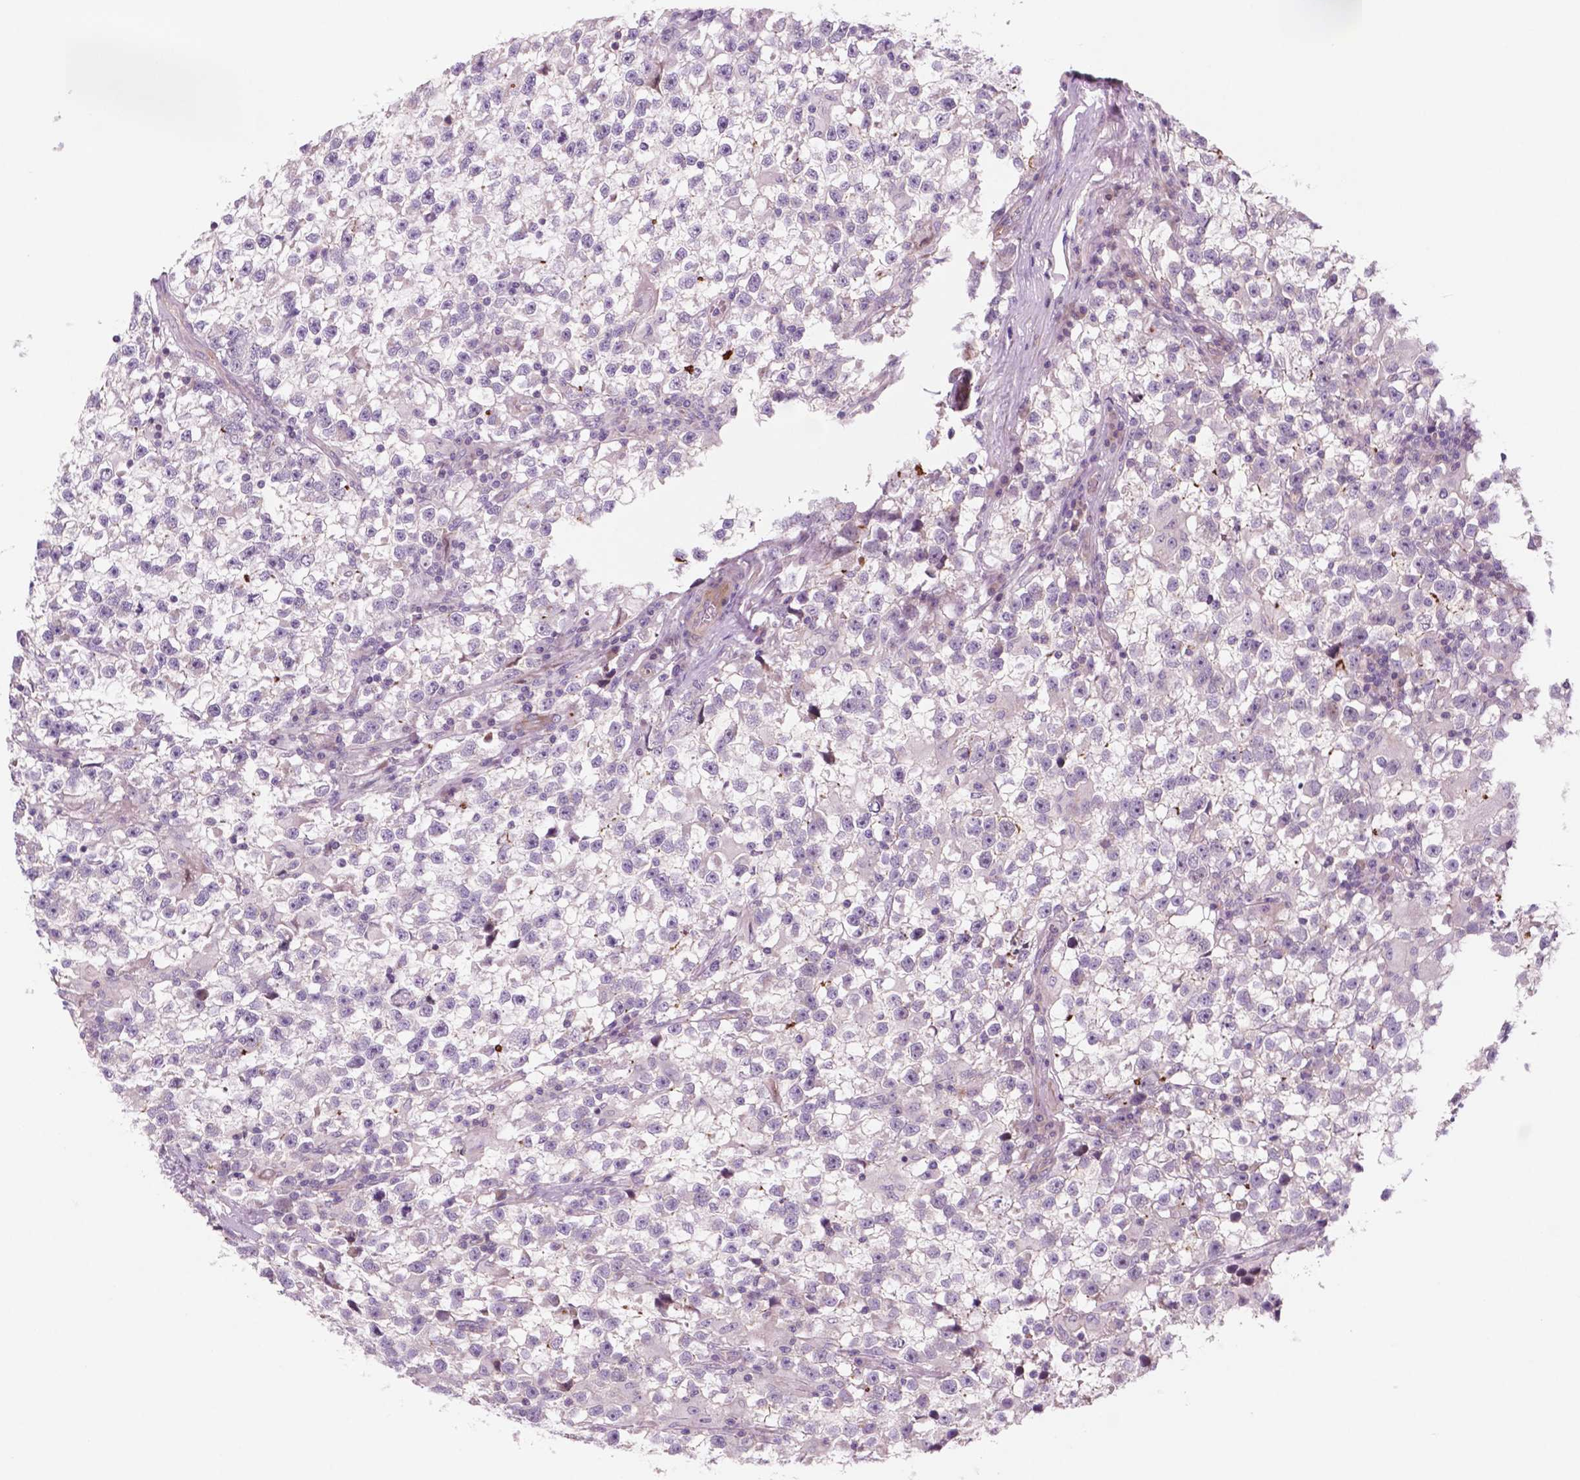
{"staining": {"intensity": "negative", "quantity": "none", "location": "none"}, "tissue": "testis cancer", "cell_type": "Tumor cells", "image_type": "cancer", "snomed": [{"axis": "morphology", "description": "Seminoma, NOS"}, {"axis": "topography", "description": "Testis"}], "caption": "Testis cancer stained for a protein using immunohistochemistry shows no expression tumor cells.", "gene": "RND3", "patient": {"sex": "male", "age": 31}}